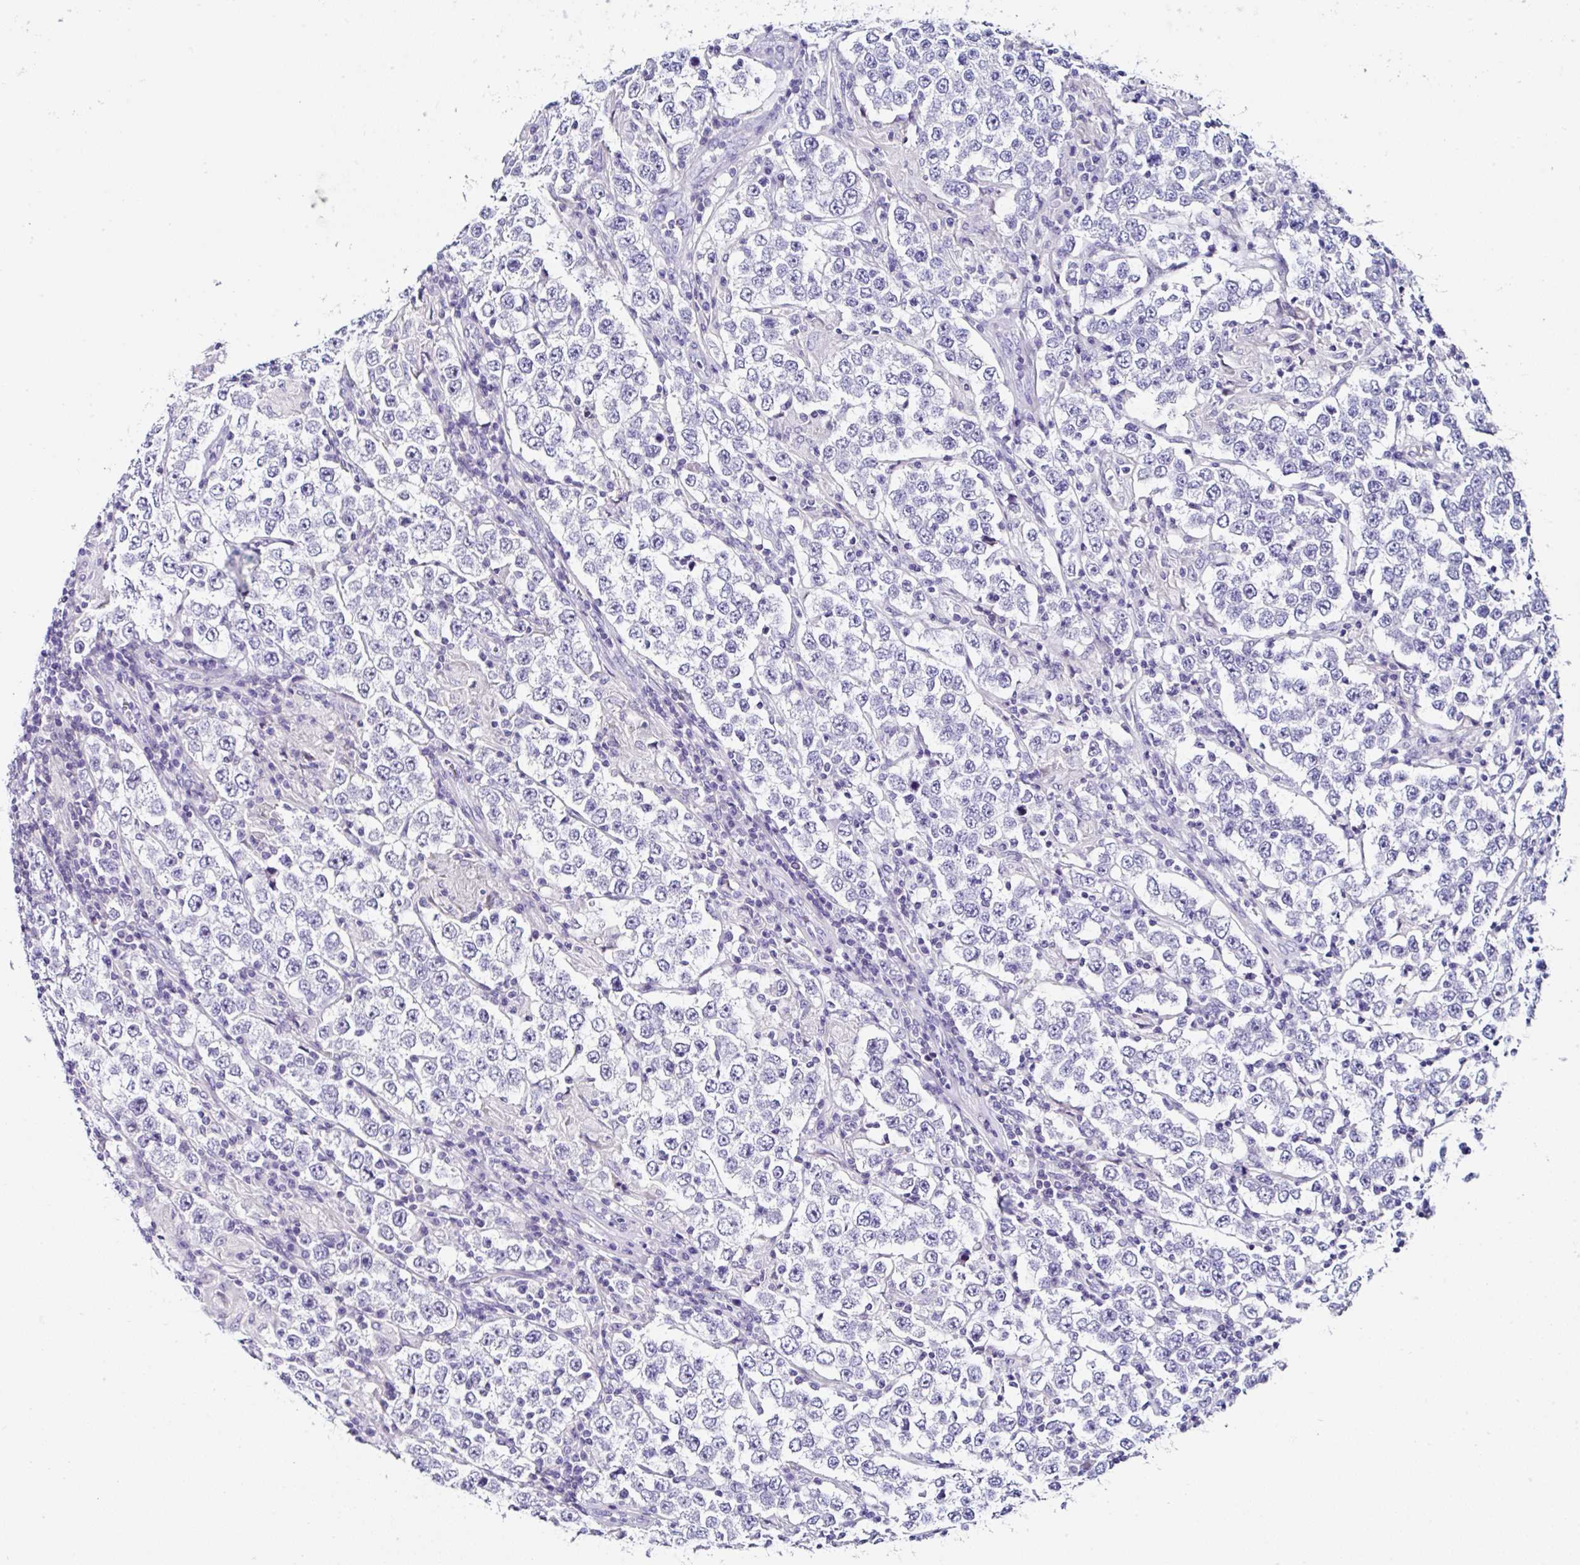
{"staining": {"intensity": "negative", "quantity": "none", "location": "none"}, "tissue": "testis cancer", "cell_type": "Tumor cells", "image_type": "cancer", "snomed": [{"axis": "morphology", "description": "Normal tissue, NOS"}, {"axis": "morphology", "description": "Urothelial carcinoma, High grade"}, {"axis": "morphology", "description": "Seminoma, NOS"}, {"axis": "morphology", "description": "Carcinoma, Embryonal, NOS"}, {"axis": "topography", "description": "Urinary bladder"}, {"axis": "topography", "description": "Testis"}], "caption": "Immunohistochemistry (IHC) image of human testis cancer stained for a protein (brown), which displays no positivity in tumor cells. (DAB immunohistochemistry visualized using brightfield microscopy, high magnification).", "gene": "UGT3A1", "patient": {"sex": "male", "age": 41}}